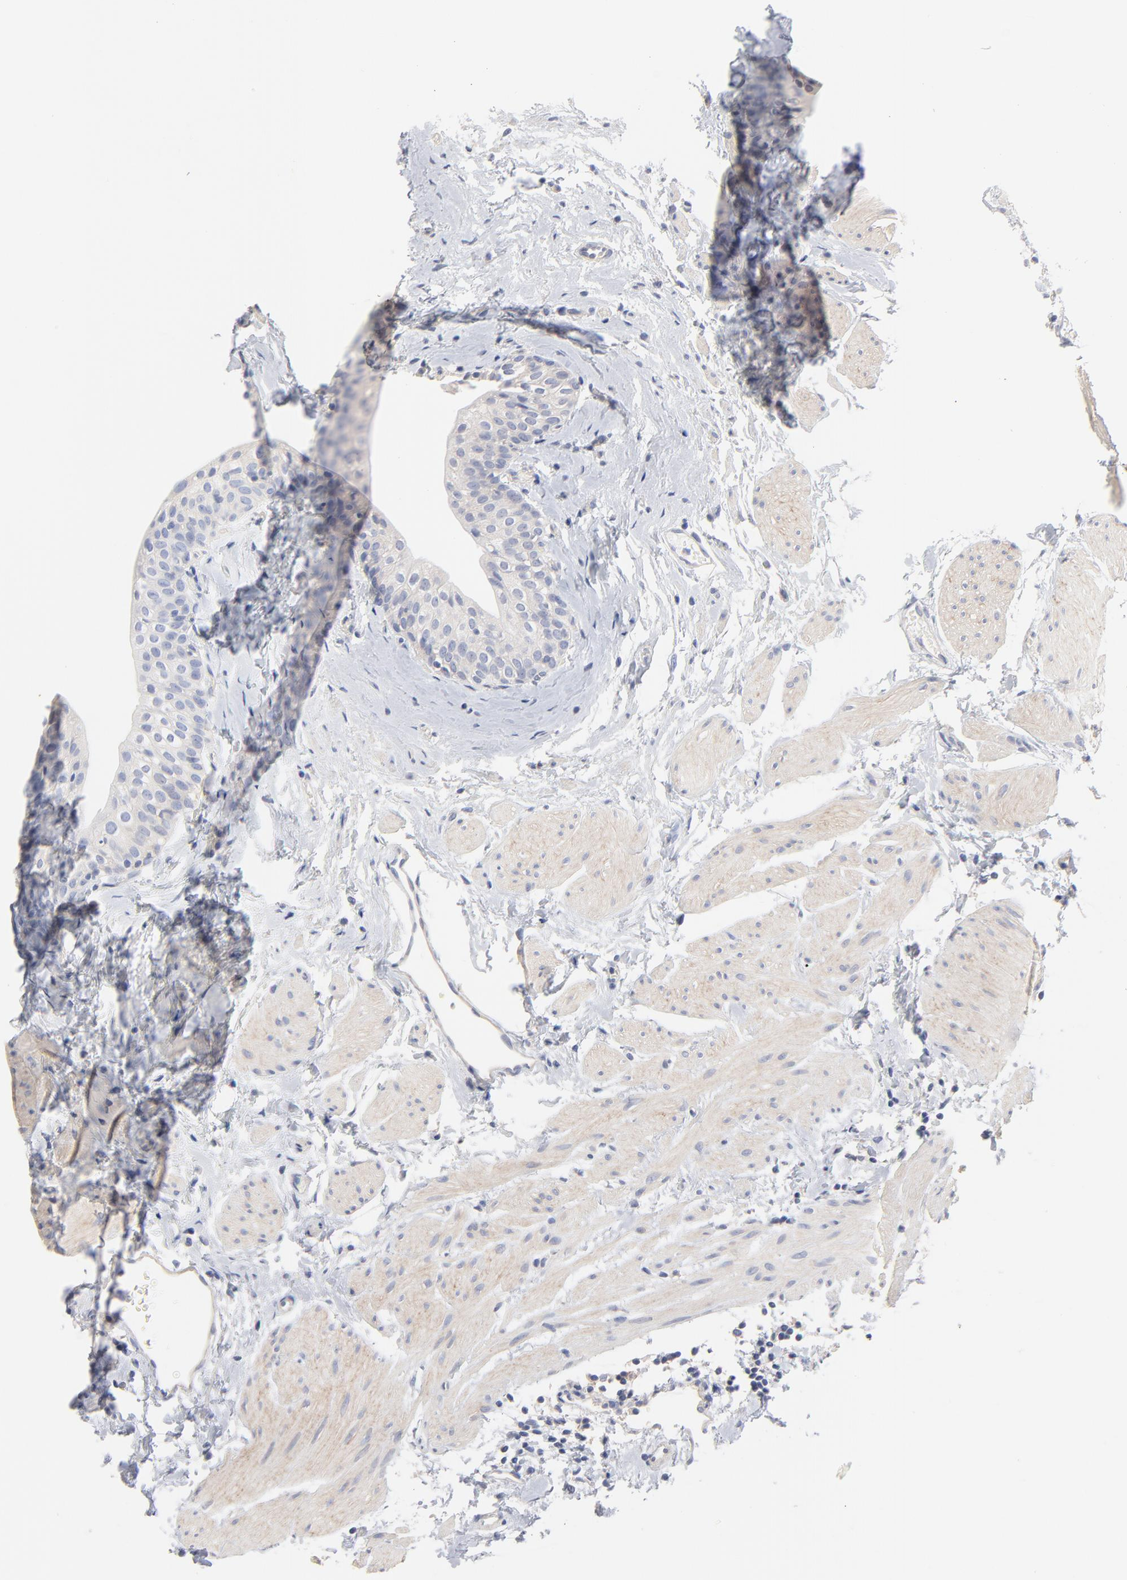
{"staining": {"intensity": "weak", "quantity": "25%-75%", "location": "cytoplasmic/membranous"}, "tissue": "urinary bladder", "cell_type": "Urothelial cells", "image_type": "normal", "snomed": [{"axis": "morphology", "description": "Normal tissue, NOS"}, {"axis": "topography", "description": "Urinary bladder"}], "caption": "A brown stain shows weak cytoplasmic/membranous staining of a protein in urothelial cells of unremarkable urinary bladder. Nuclei are stained in blue.", "gene": "SLC16A1", "patient": {"sex": "male", "age": 59}}